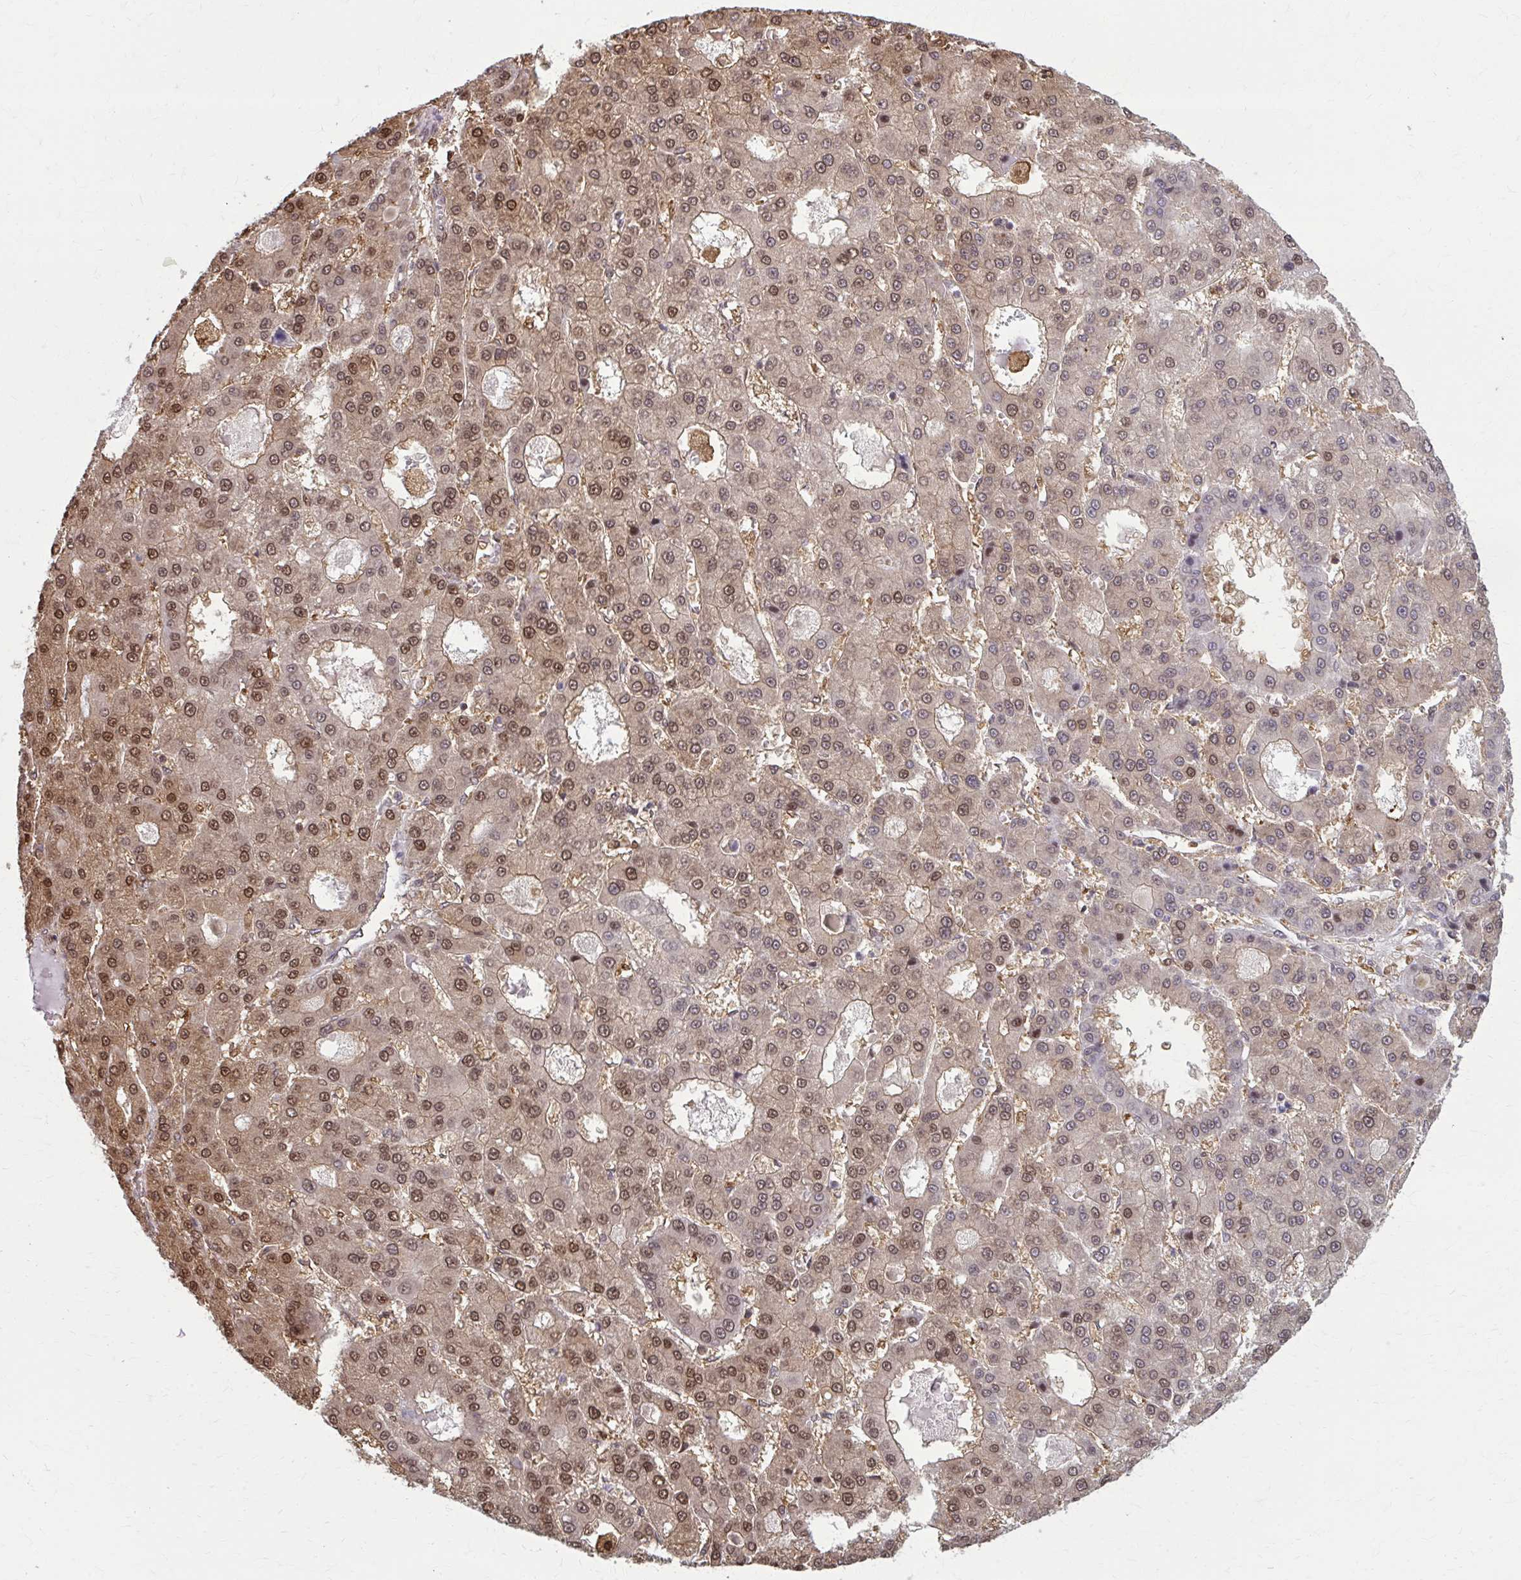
{"staining": {"intensity": "moderate", "quantity": ">75%", "location": "cytoplasmic/membranous,nuclear"}, "tissue": "liver cancer", "cell_type": "Tumor cells", "image_type": "cancer", "snomed": [{"axis": "morphology", "description": "Carcinoma, Hepatocellular, NOS"}, {"axis": "topography", "description": "Liver"}], "caption": "Protein analysis of hepatocellular carcinoma (liver) tissue shows moderate cytoplasmic/membranous and nuclear staining in about >75% of tumor cells.", "gene": "MDH1", "patient": {"sex": "male", "age": 70}}